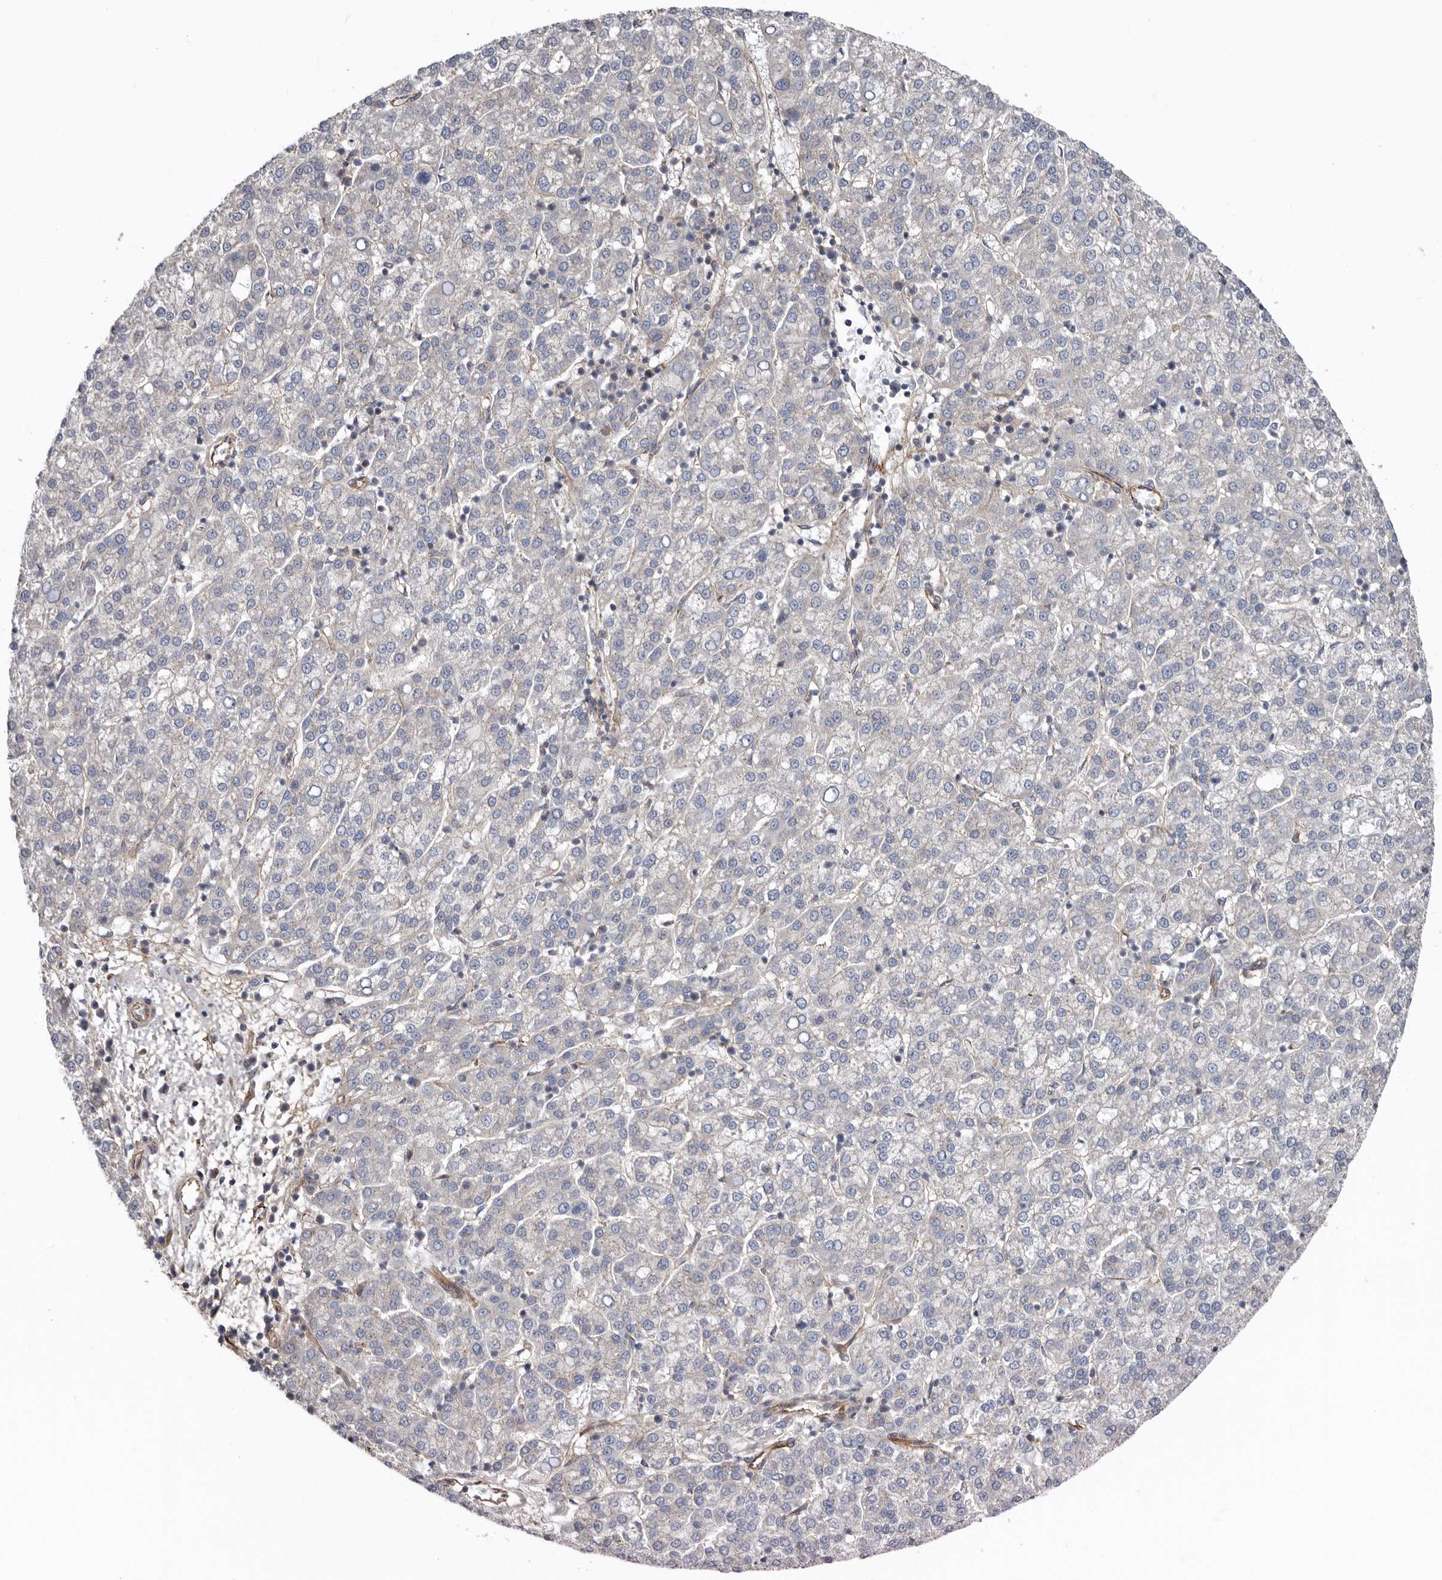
{"staining": {"intensity": "negative", "quantity": "none", "location": "none"}, "tissue": "liver cancer", "cell_type": "Tumor cells", "image_type": "cancer", "snomed": [{"axis": "morphology", "description": "Carcinoma, Hepatocellular, NOS"}, {"axis": "topography", "description": "Liver"}], "caption": "Immunohistochemistry micrograph of neoplastic tissue: human hepatocellular carcinoma (liver) stained with DAB displays no significant protein staining in tumor cells. (Immunohistochemistry (ihc), brightfield microscopy, high magnification).", "gene": "LUZP1", "patient": {"sex": "female", "age": 58}}